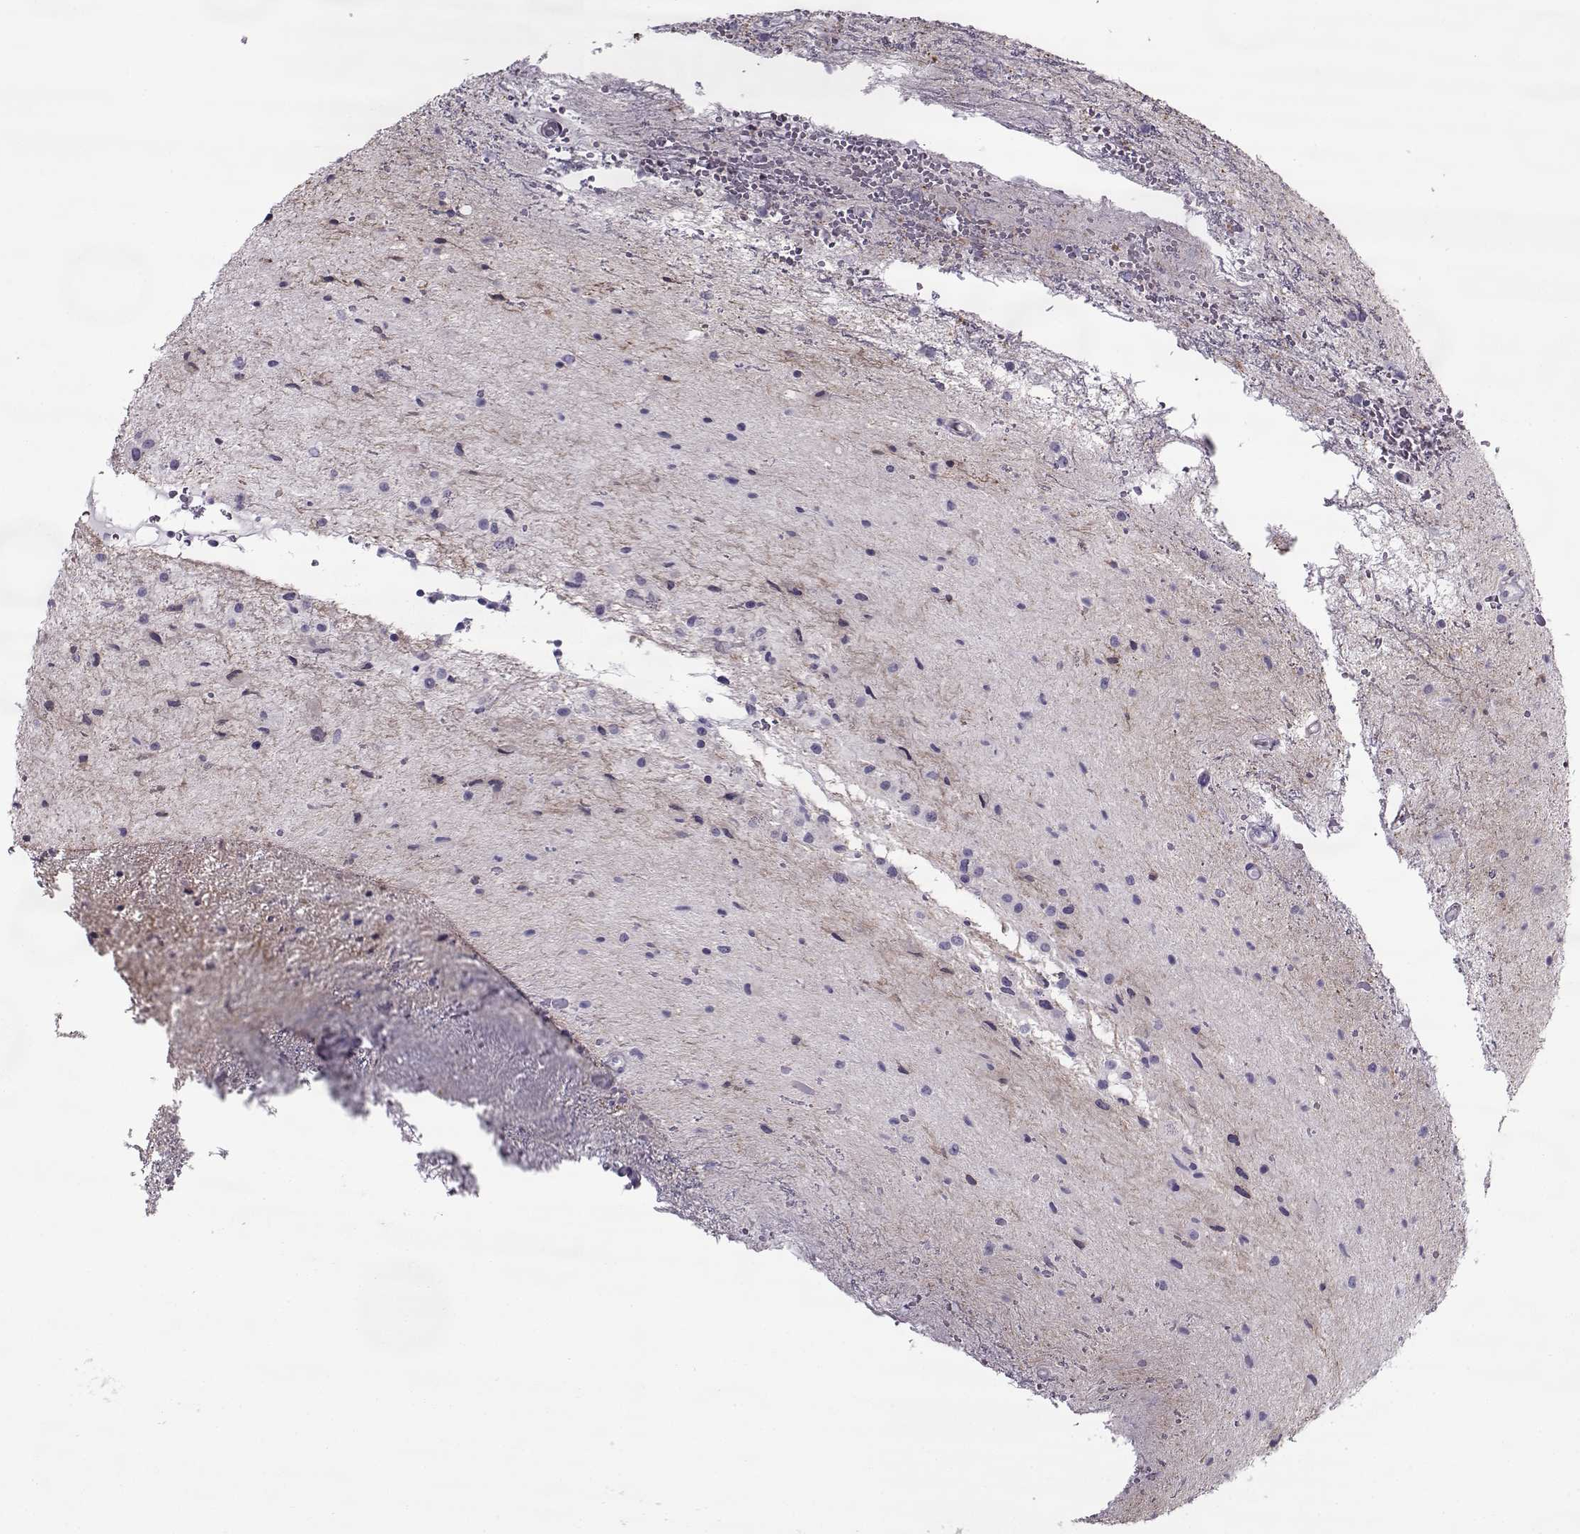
{"staining": {"intensity": "negative", "quantity": "none", "location": "none"}, "tissue": "glioma", "cell_type": "Tumor cells", "image_type": "cancer", "snomed": [{"axis": "morphology", "description": "Glioma, malignant, Low grade"}, {"axis": "topography", "description": "Cerebellum"}], "caption": "Immunohistochemistry image of neoplastic tissue: human glioma stained with DAB exhibits no significant protein positivity in tumor cells.", "gene": "PP2D1", "patient": {"sex": "female", "age": 14}}